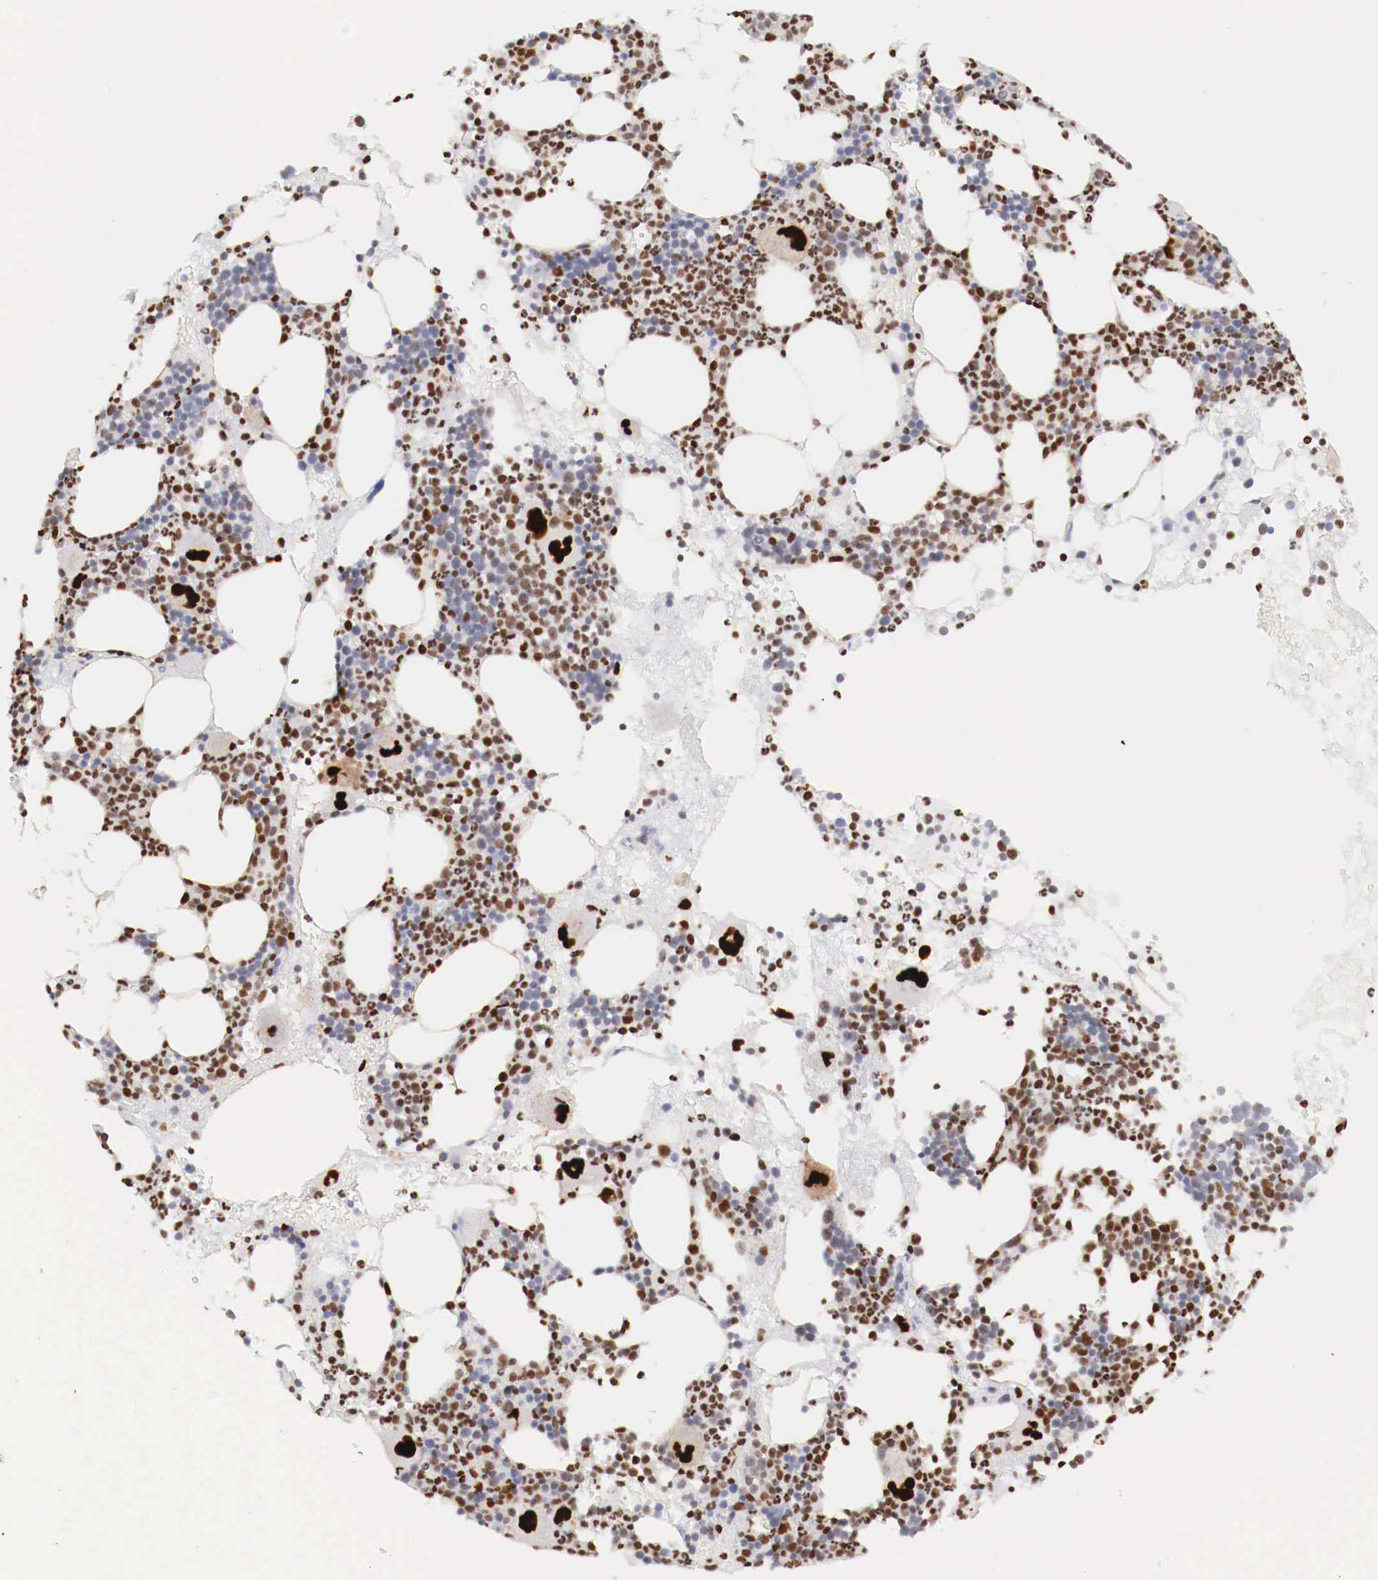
{"staining": {"intensity": "moderate", "quantity": ">75%", "location": "nuclear"}, "tissue": "bone marrow", "cell_type": "Hematopoietic cells", "image_type": "normal", "snomed": [{"axis": "morphology", "description": "Normal tissue, NOS"}, {"axis": "topography", "description": "Bone marrow"}], "caption": "IHC of normal bone marrow displays medium levels of moderate nuclear positivity in approximately >75% of hematopoietic cells.", "gene": "MAX", "patient": {"sex": "male", "age": 75}}